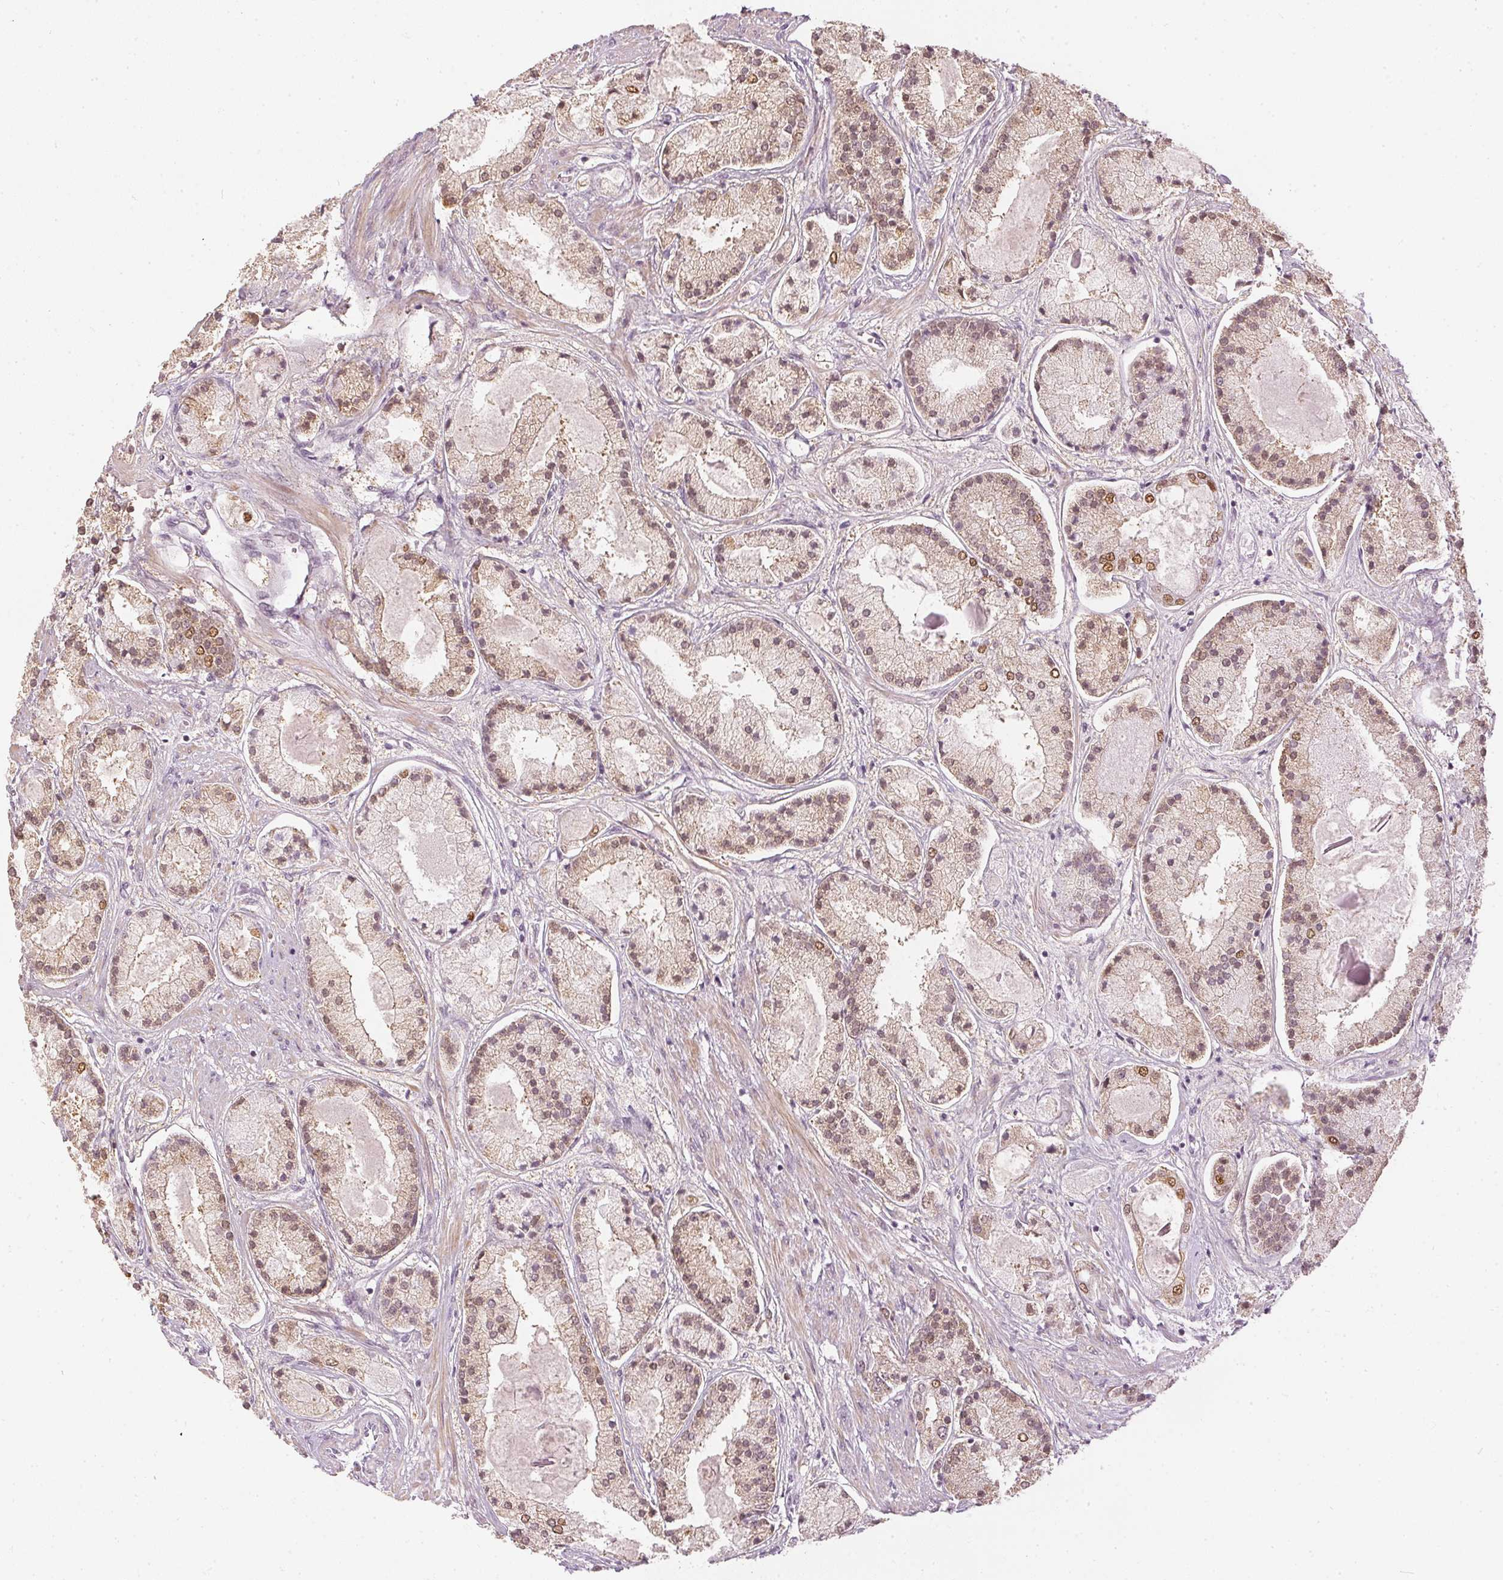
{"staining": {"intensity": "moderate", "quantity": "25%-75%", "location": "nuclear"}, "tissue": "prostate cancer", "cell_type": "Tumor cells", "image_type": "cancer", "snomed": [{"axis": "morphology", "description": "Adenocarcinoma, High grade"}, {"axis": "topography", "description": "Prostate"}], "caption": "Prostate high-grade adenocarcinoma tissue demonstrates moderate nuclear expression in approximately 25%-75% of tumor cells", "gene": "SLC39A3", "patient": {"sex": "male", "age": 67}}